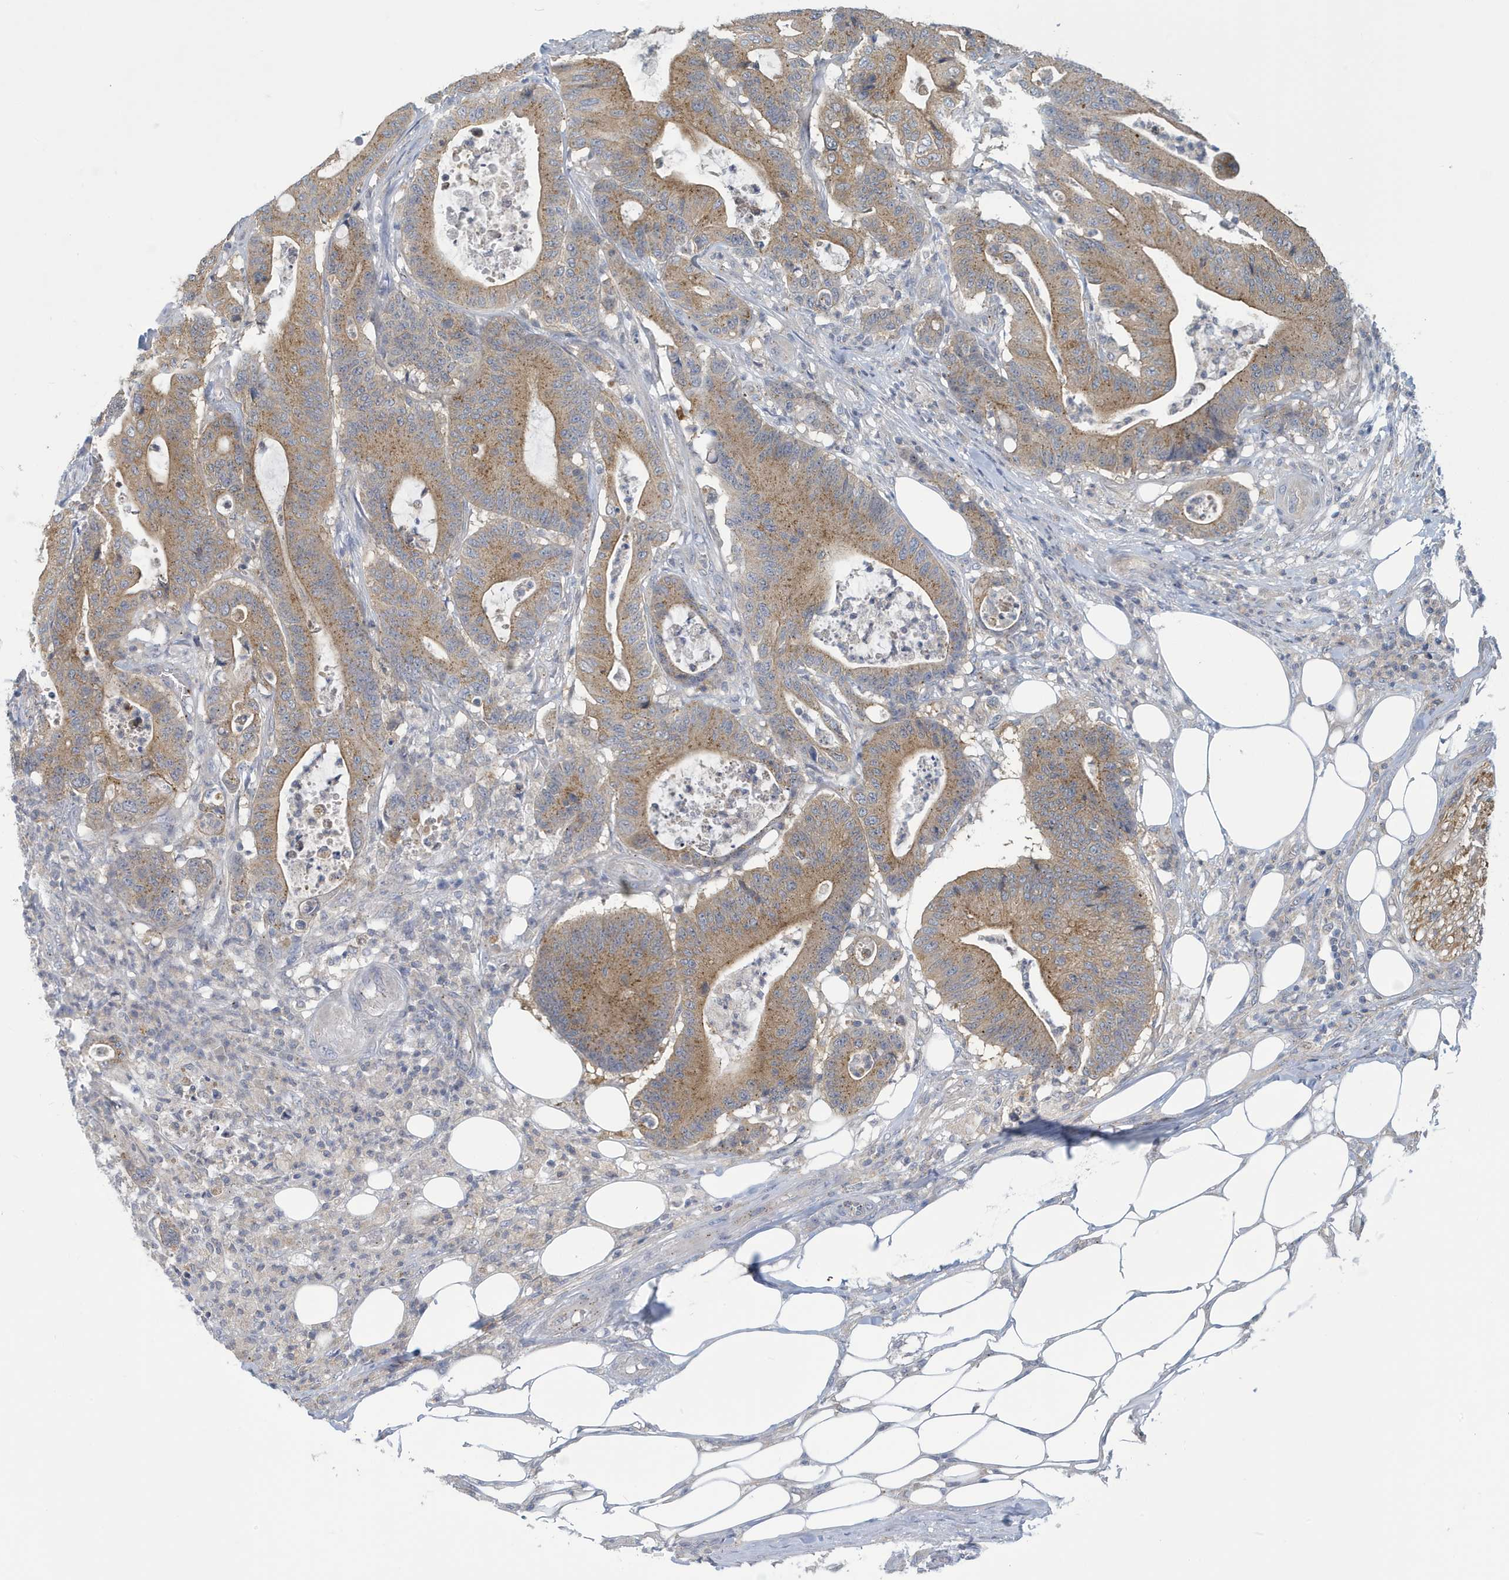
{"staining": {"intensity": "moderate", "quantity": ">75%", "location": "cytoplasmic/membranous"}, "tissue": "colorectal cancer", "cell_type": "Tumor cells", "image_type": "cancer", "snomed": [{"axis": "morphology", "description": "Adenocarcinoma, NOS"}, {"axis": "topography", "description": "Colon"}], "caption": "Colorectal cancer (adenocarcinoma) was stained to show a protein in brown. There is medium levels of moderate cytoplasmic/membranous expression in about >75% of tumor cells. Nuclei are stained in blue.", "gene": "VTA1", "patient": {"sex": "female", "age": 84}}